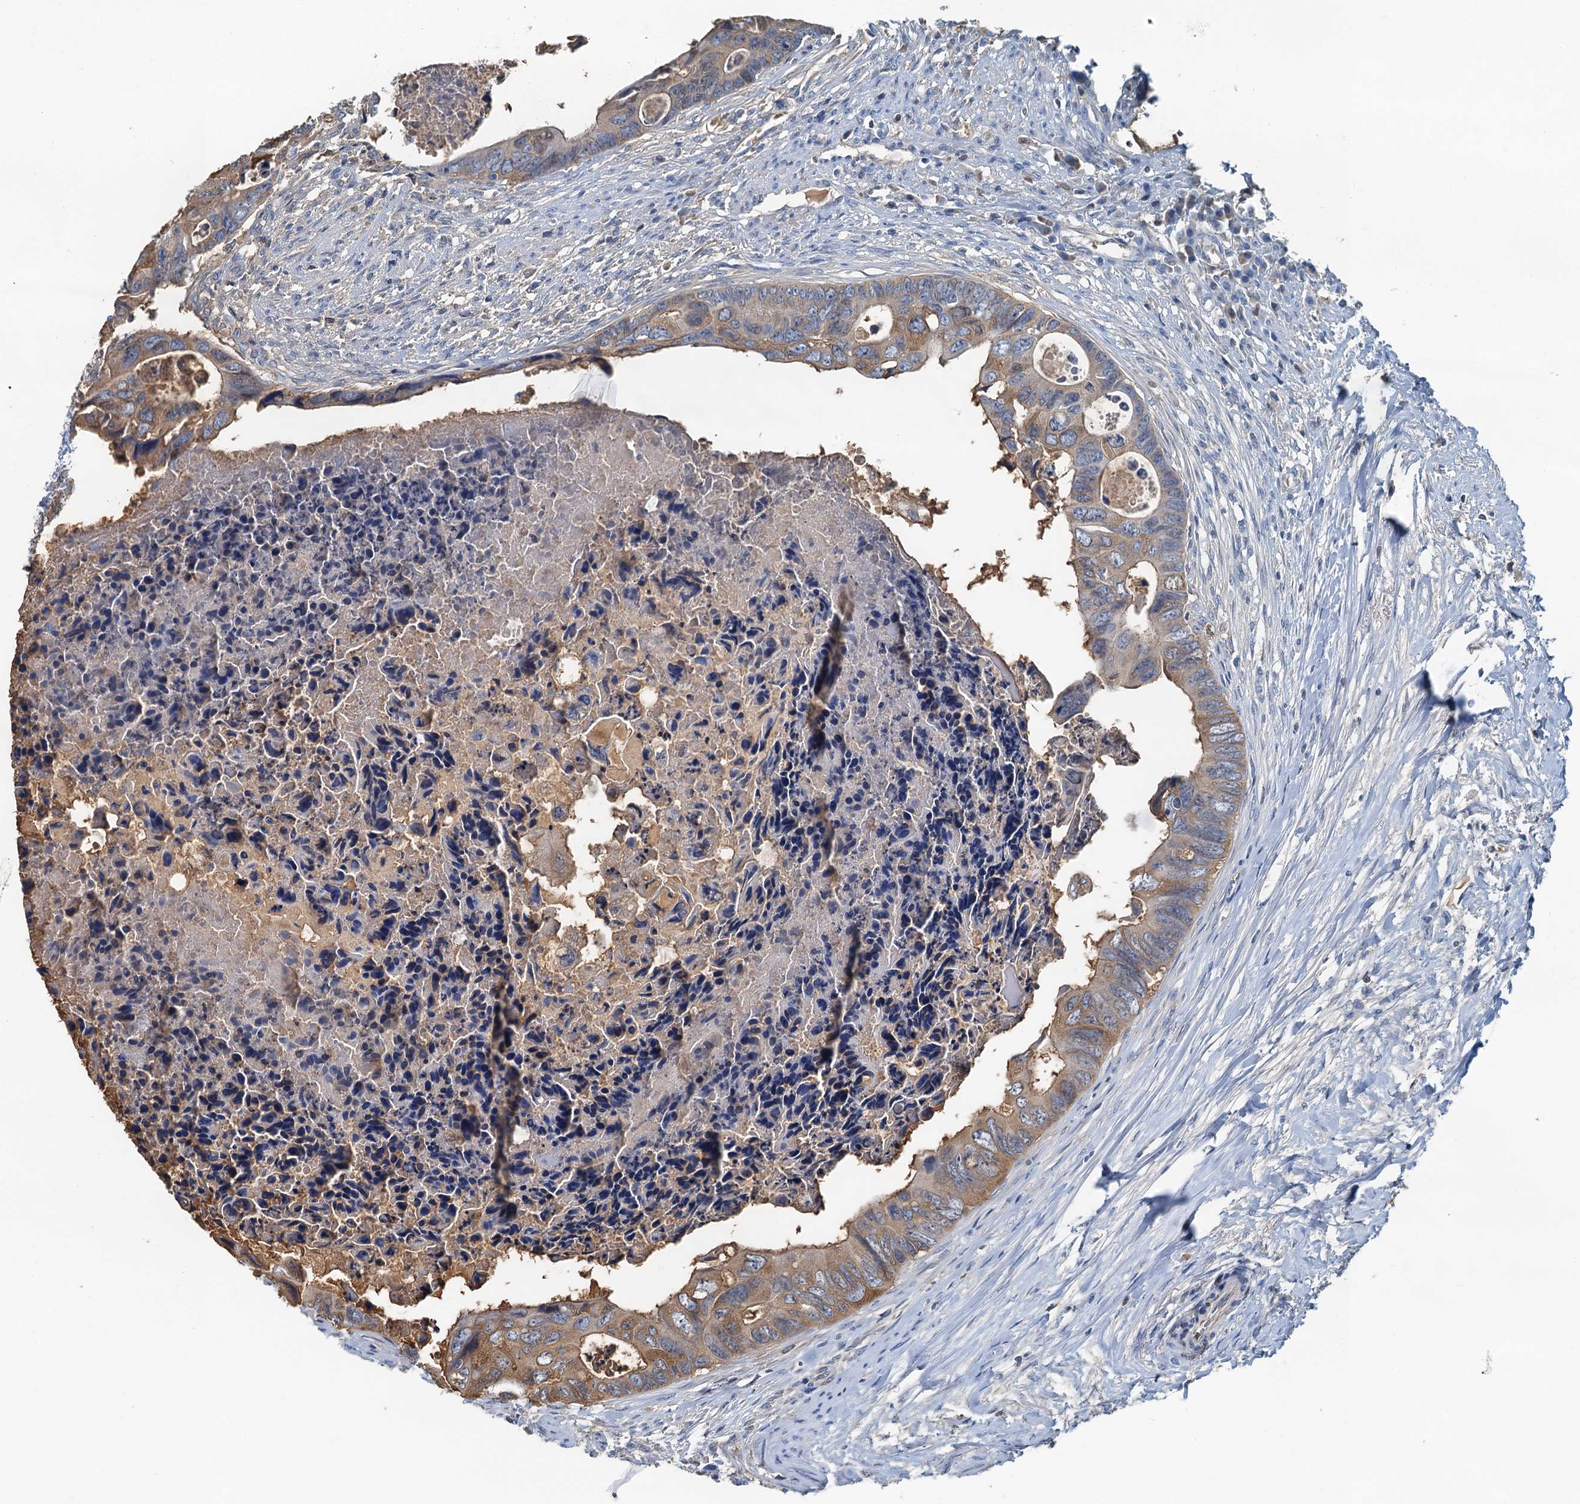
{"staining": {"intensity": "weak", "quantity": ">75%", "location": "cytoplasmic/membranous"}, "tissue": "colorectal cancer", "cell_type": "Tumor cells", "image_type": "cancer", "snomed": [{"axis": "morphology", "description": "Adenocarcinoma, NOS"}, {"axis": "topography", "description": "Rectum"}], "caption": "Colorectal adenocarcinoma was stained to show a protein in brown. There is low levels of weak cytoplasmic/membranous positivity in about >75% of tumor cells. The staining was performed using DAB (3,3'-diaminobenzidine) to visualize the protein expression in brown, while the nuclei were stained in blue with hematoxylin (Magnification: 20x).", "gene": "LSM14B", "patient": {"sex": "female", "age": 78}}